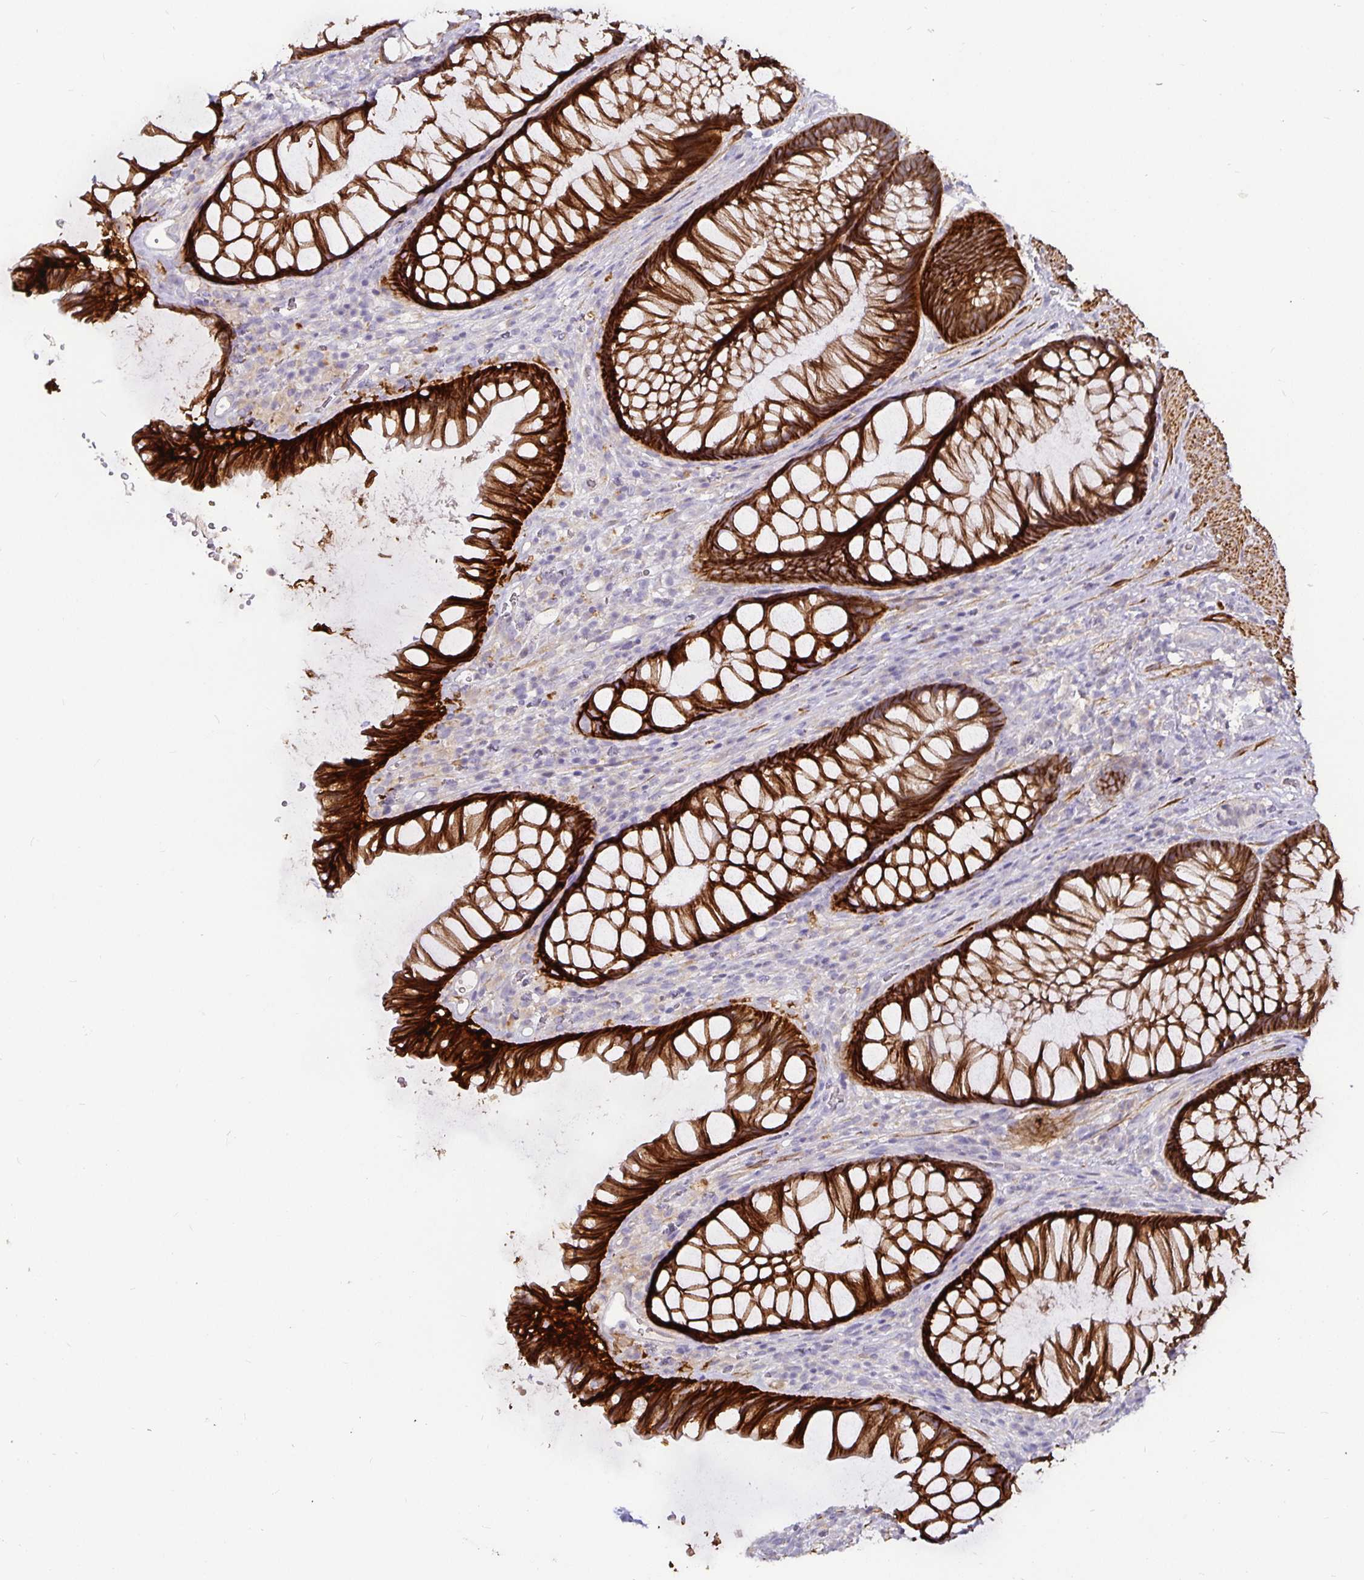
{"staining": {"intensity": "strong", "quantity": ">75%", "location": "cytoplasmic/membranous"}, "tissue": "rectum", "cell_type": "Glandular cells", "image_type": "normal", "snomed": [{"axis": "morphology", "description": "Normal tissue, NOS"}, {"axis": "topography", "description": "Rectum"}], "caption": "A brown stain highlights strong cytoplasmic/membranous staining of a protein in glandular cells of unremarkable rectum.", "gene": "CA12", "patient": {"sex": "male", "age": 53}}